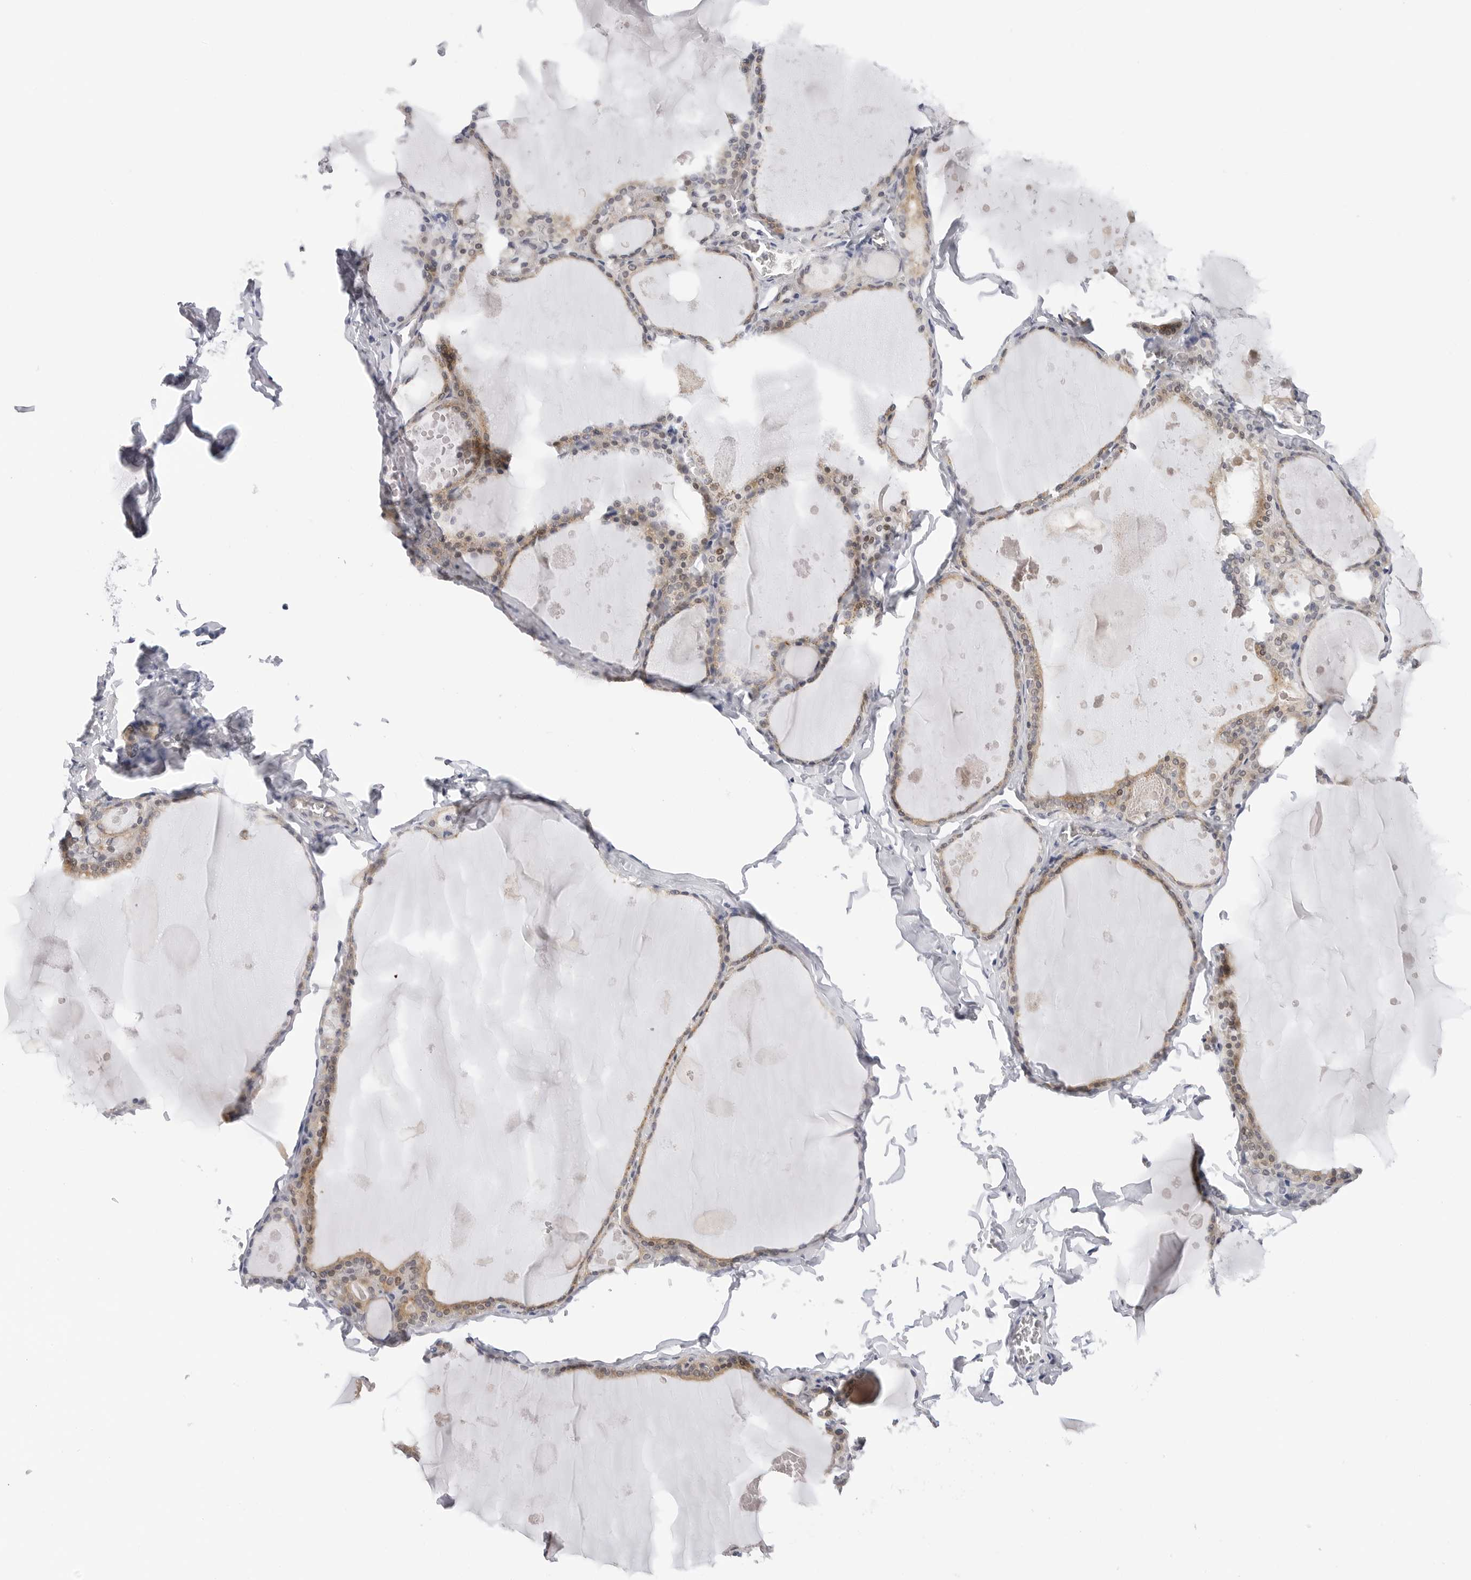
{"staining": {"intensity": "moderate", "quantity": ">75%", "location": "cytoplasmic/membranous"}, "tissue": "thyroid gland", "cell_type": "Glandular cells", "image_type": "normal", "snomed": [{"axis": "morphology", "description": "Normal tissue, NOS"}, {"axis": "topography", "description": "Thyroid gland"}], "caption": "IHC micrograph of unremarkable thyroid gland stained for a protein (brown), which demonstrates medium levels of moderate cytoplasmic/membranous expression in approximately >75% of glandular cells.", "gene": "MAP2K5", "patient": {"sex": "male", "age": 56}}